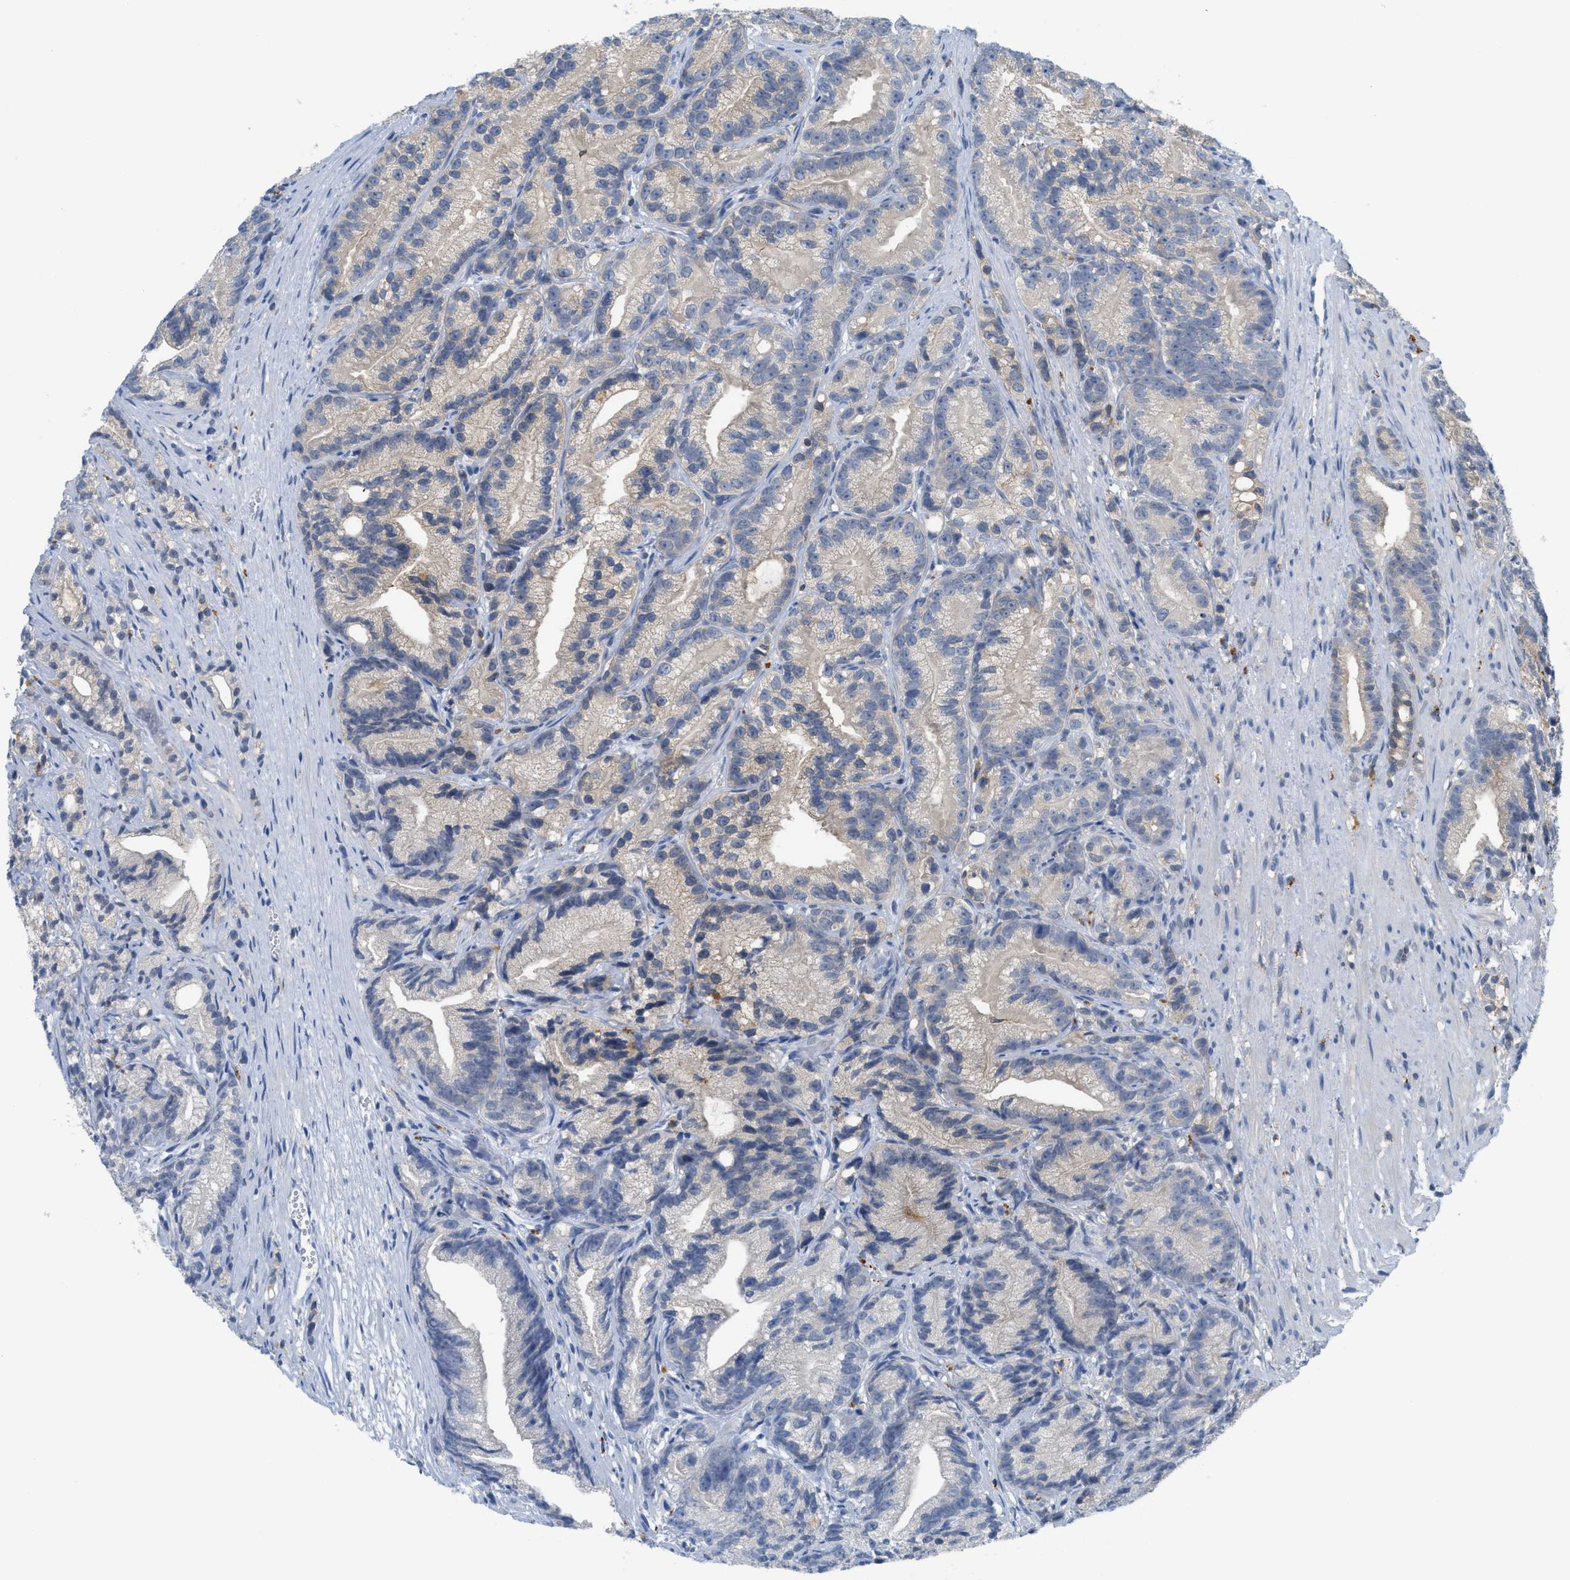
{"staining": {"intensity": "weak", "quantity": "25%-75%", "location": "cytoplasmic/membranous"}, "tissue": "prostate cancer", "cell_type": "Tumor cells", "image_type": "cancer", "snomed": [{"axis": "morphology", "description": "Adenocarcinoma, Low grade"}, {"axis": "topography", "description": "Prostate"}], "caption": "Prostate cancer stained with a brown dye displays weak cytoplasmic/membranous positive expression in about 25%-75% of tumor cells.", "gene": "CSTB", "patient": {"sex": "male", "age": 89}}